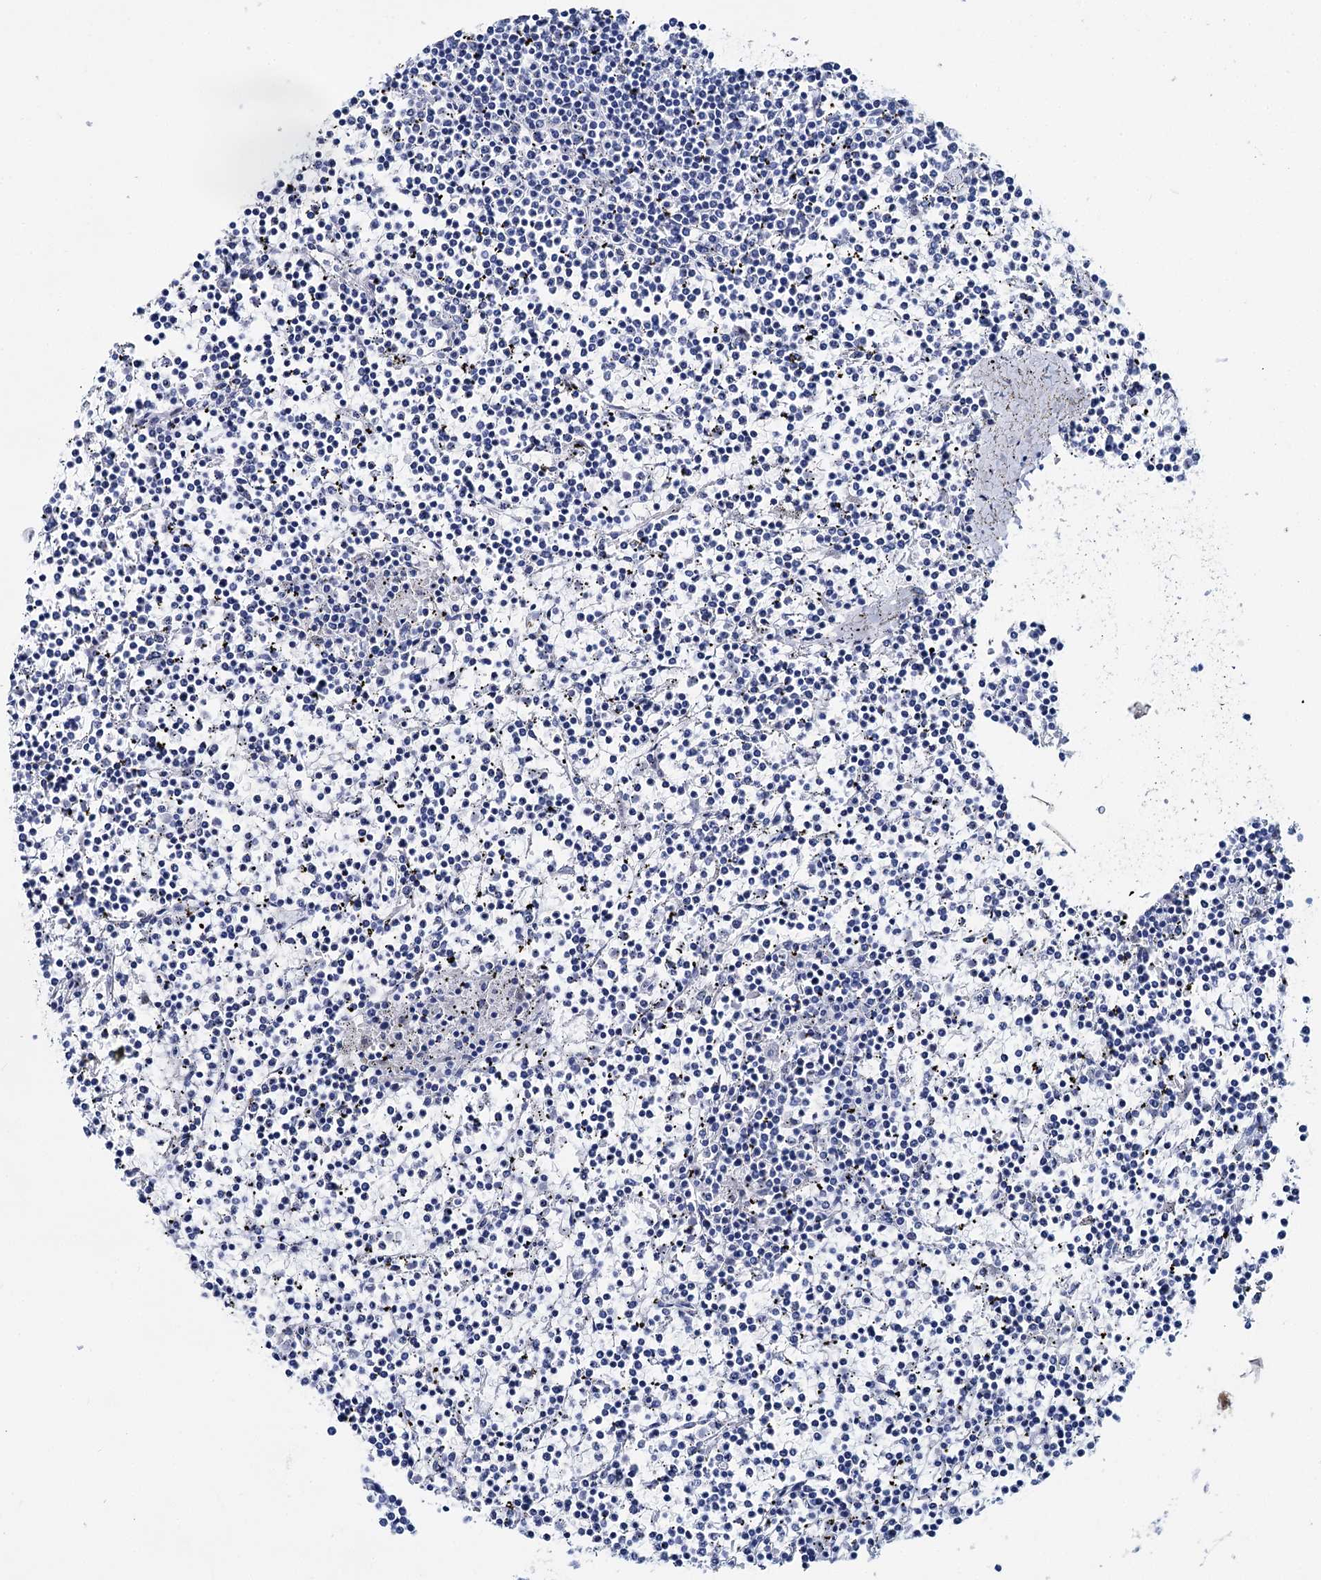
{"staining": {"intensity": "negative", "quantity": "none", "location": "none"}, "tissue": "lymphoma", "cell_type": "Tumor cells", "image_type": "cancer", "snomed": [{"axis": "morphology", "description": "Malignant lymphoma, non-Hodgkin's type, Low grade"}, {"axis": "topography", "description": "Spleen"}], "caption": "Immunohistochemistry (IHC) micrograph of neoplastic tissue: human lymphoma stained with DAB reveals no significant protein positivity in tumor cells. (DAB IHC with hematoxylin counter stain).", "gene": "BRINP1", "patient": {"sex": "female", "age": 19}}